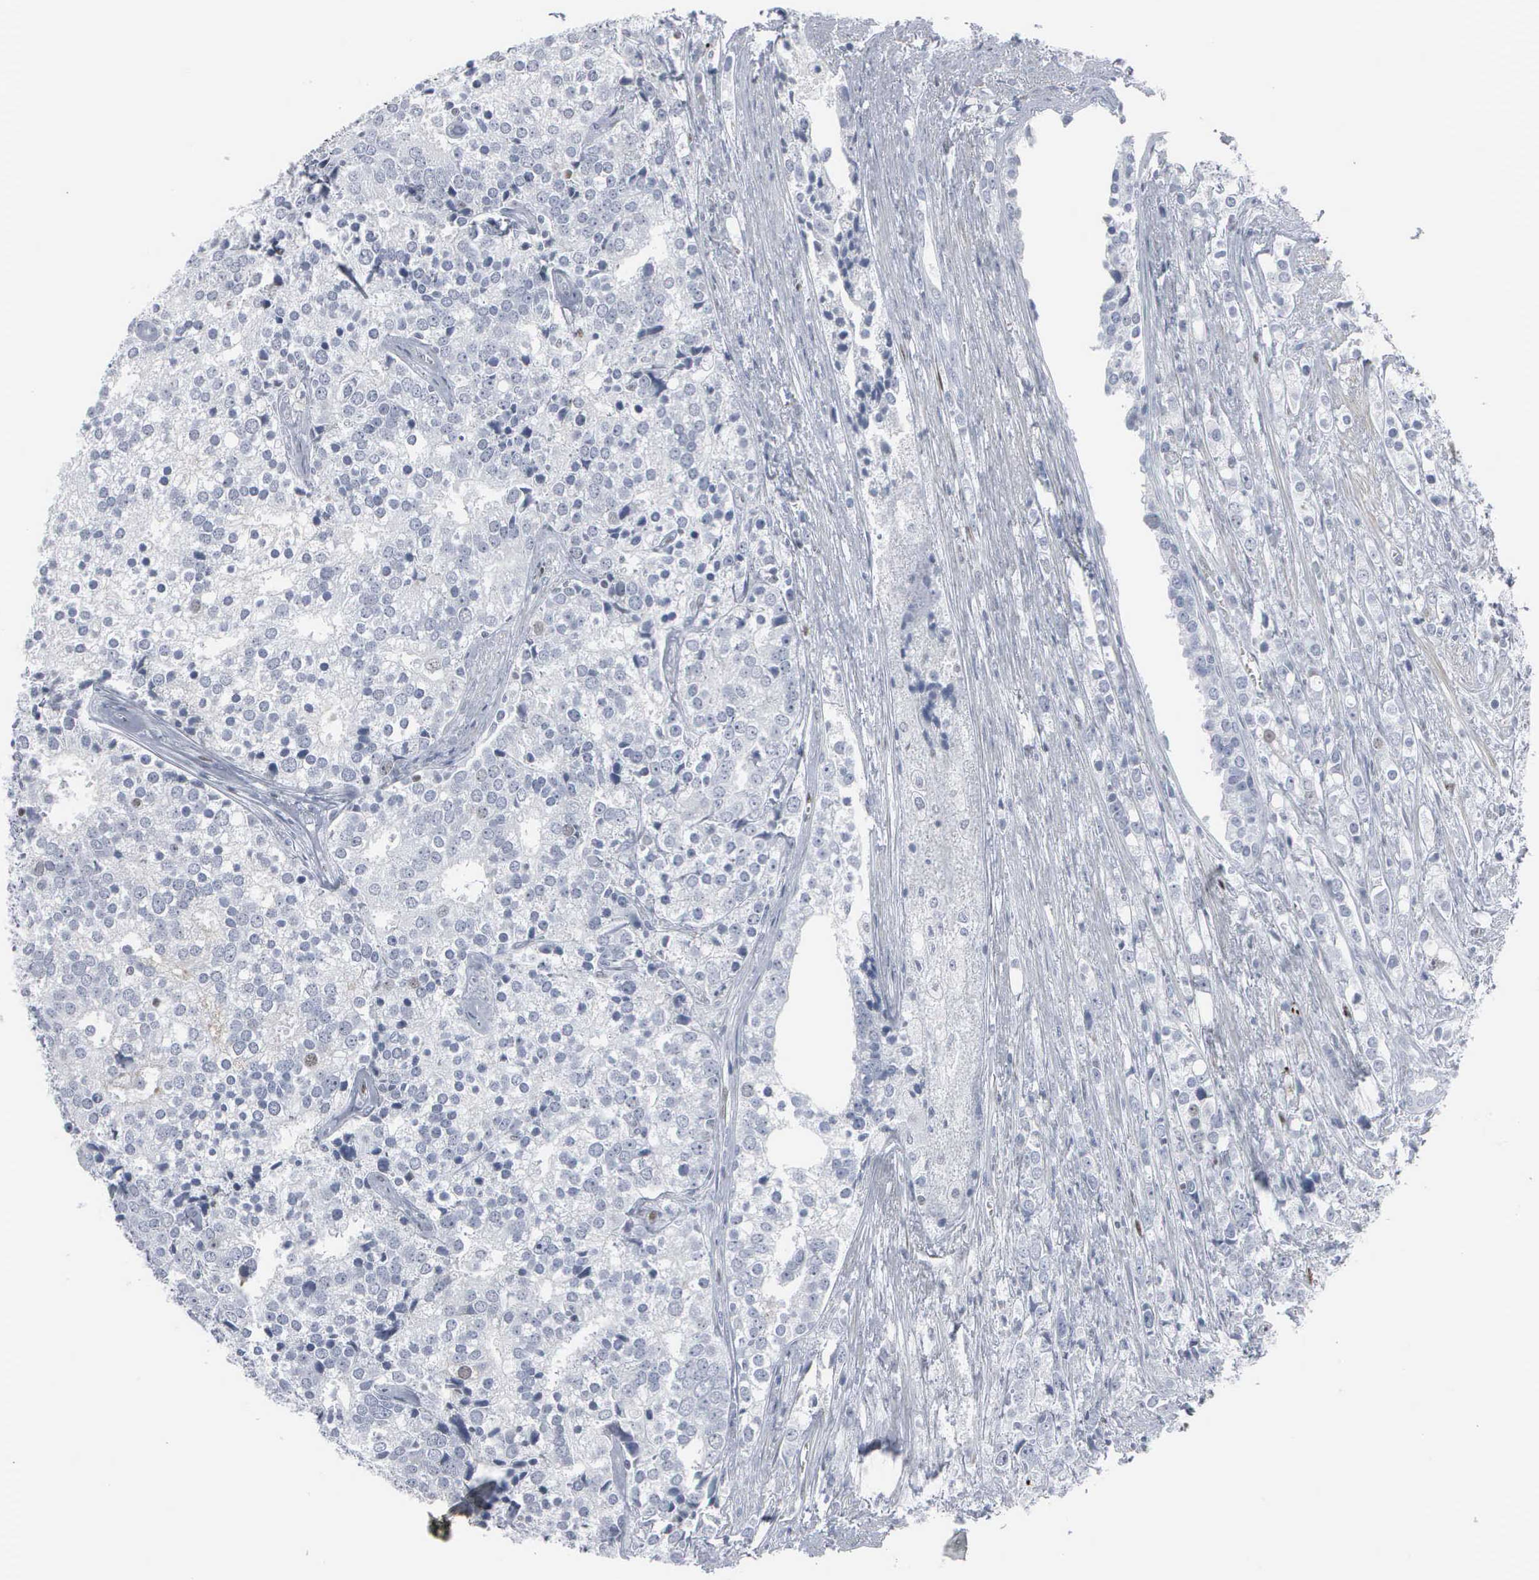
{"staining": {"intensity": "negative", "quantity": "none", "location": "none"}, "tissue": "prostate cancer", "cell_type": "Tumor cells", "image_type": "cancer", "snomed": [{"axis": "morphology", "description": "Adenocarcinoma, High grade"}, {"axis": "topography", "description": "Prostate"}], "caption": "The immunohistochemistry (IHC) histopathology image has no significant staining in tumor cells of prostate cancer (adenocarcinoma (high-grade)) tissue. The staining was performed using DAB to visualize the protein expression in brown, while the nuclei were stained in blue with hematoxylin (Magnification: 20x).", "gene": "CCND3", "patient": {"sex": "male", "age": 71}}